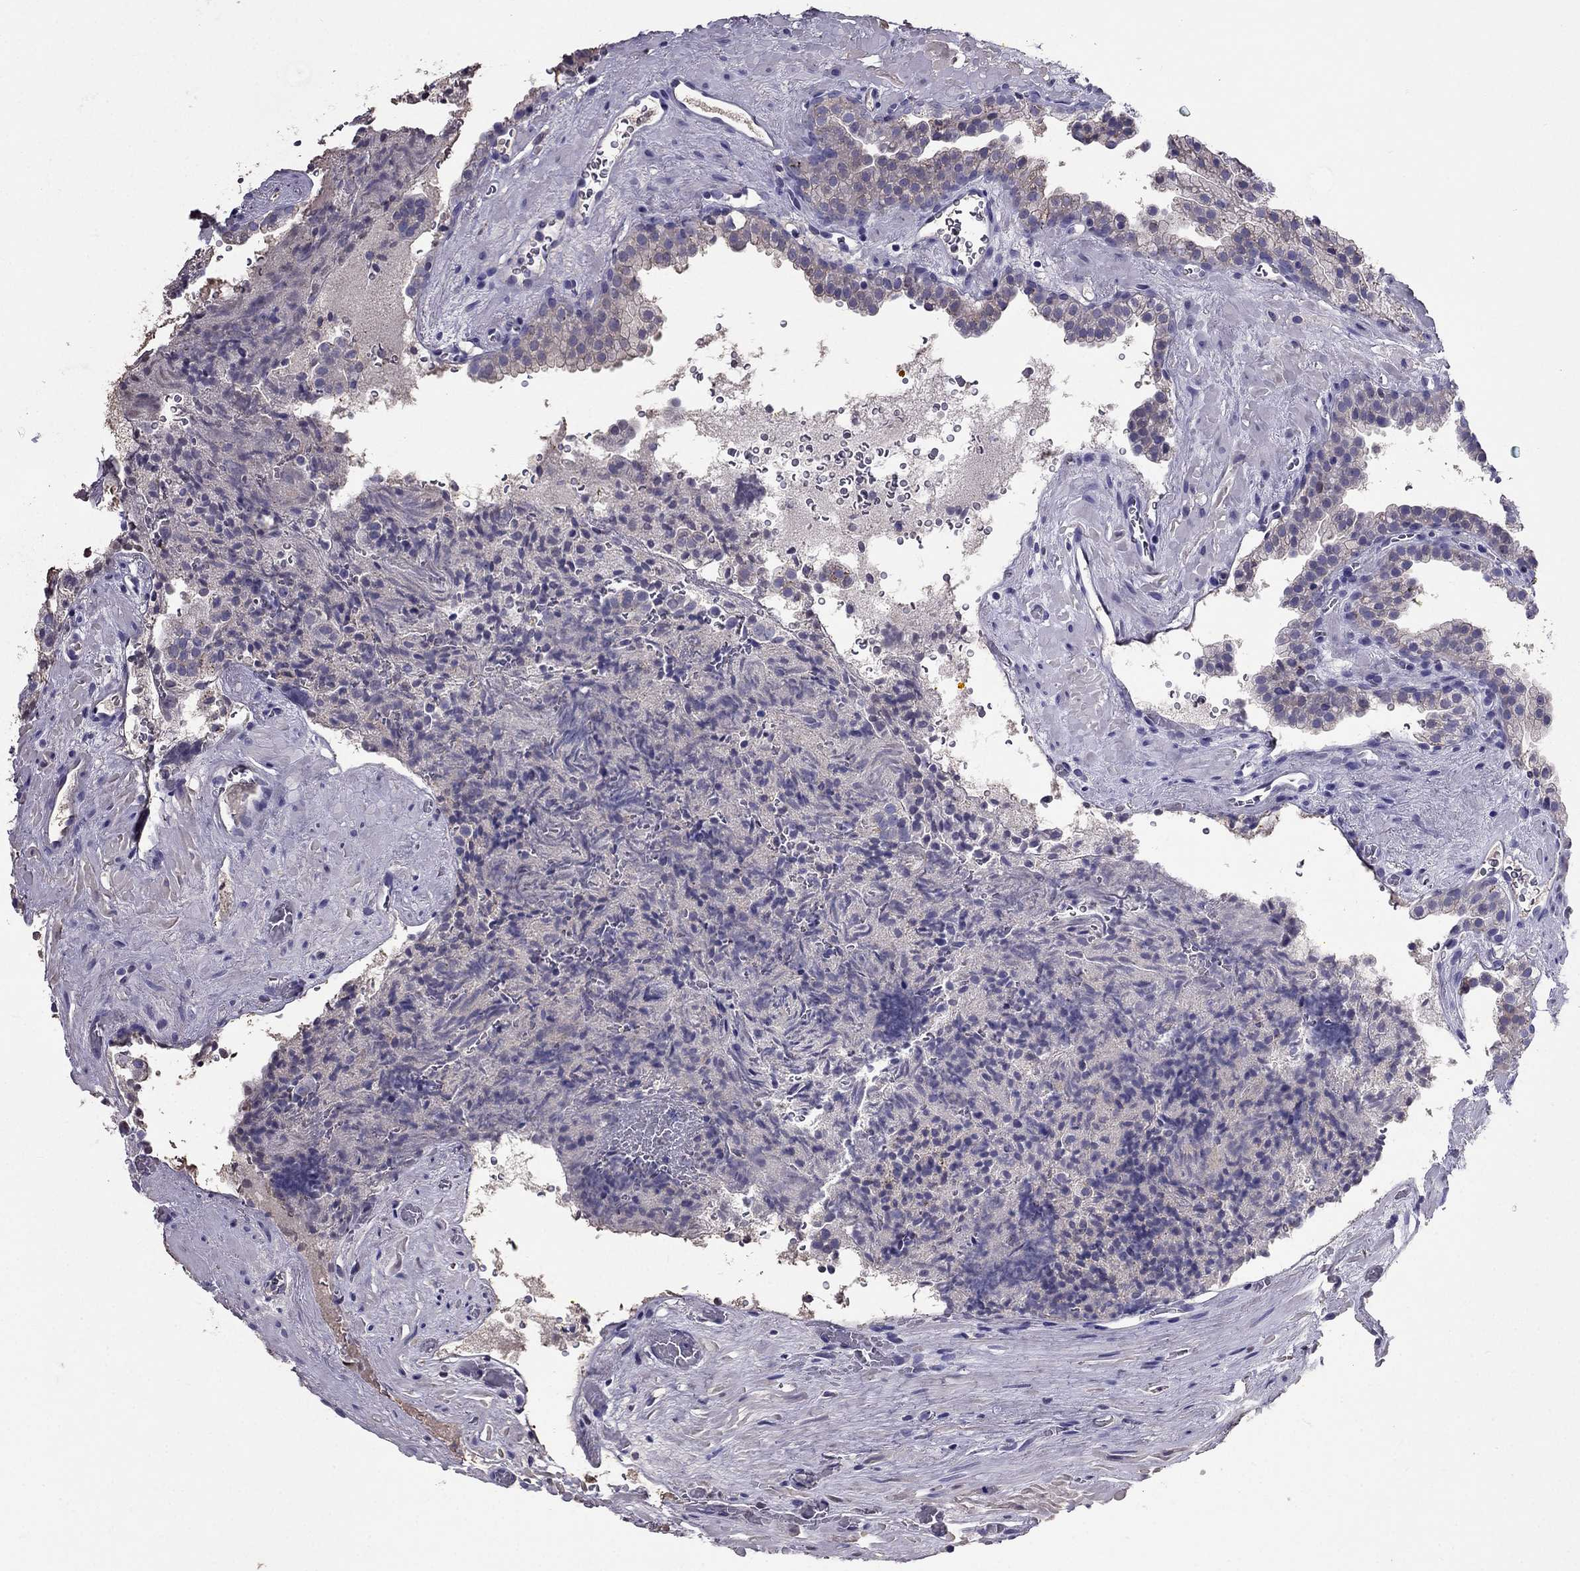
{"staining": {"intensity": "weak", "quantity": "25%-75%", "location": "cytoplasmic/membranous"}, "tissue": "prostate cancer", "cell_type": "Tumor cells", "image_type": "cancer", "snomed": [{"axis": "morphology", "description": "Adenocarcinoma, NOS"}, {"axis": "topography", "description": "Prostate"}], "caption": "Prostate cancer stained with a brown dye demonstrates weak cytoplasmic/membranous positive staining in approximately 25%-75% of tumor cells.", "gene": "TBC1D21", "patient": {"sex": "male", "age": 66}}